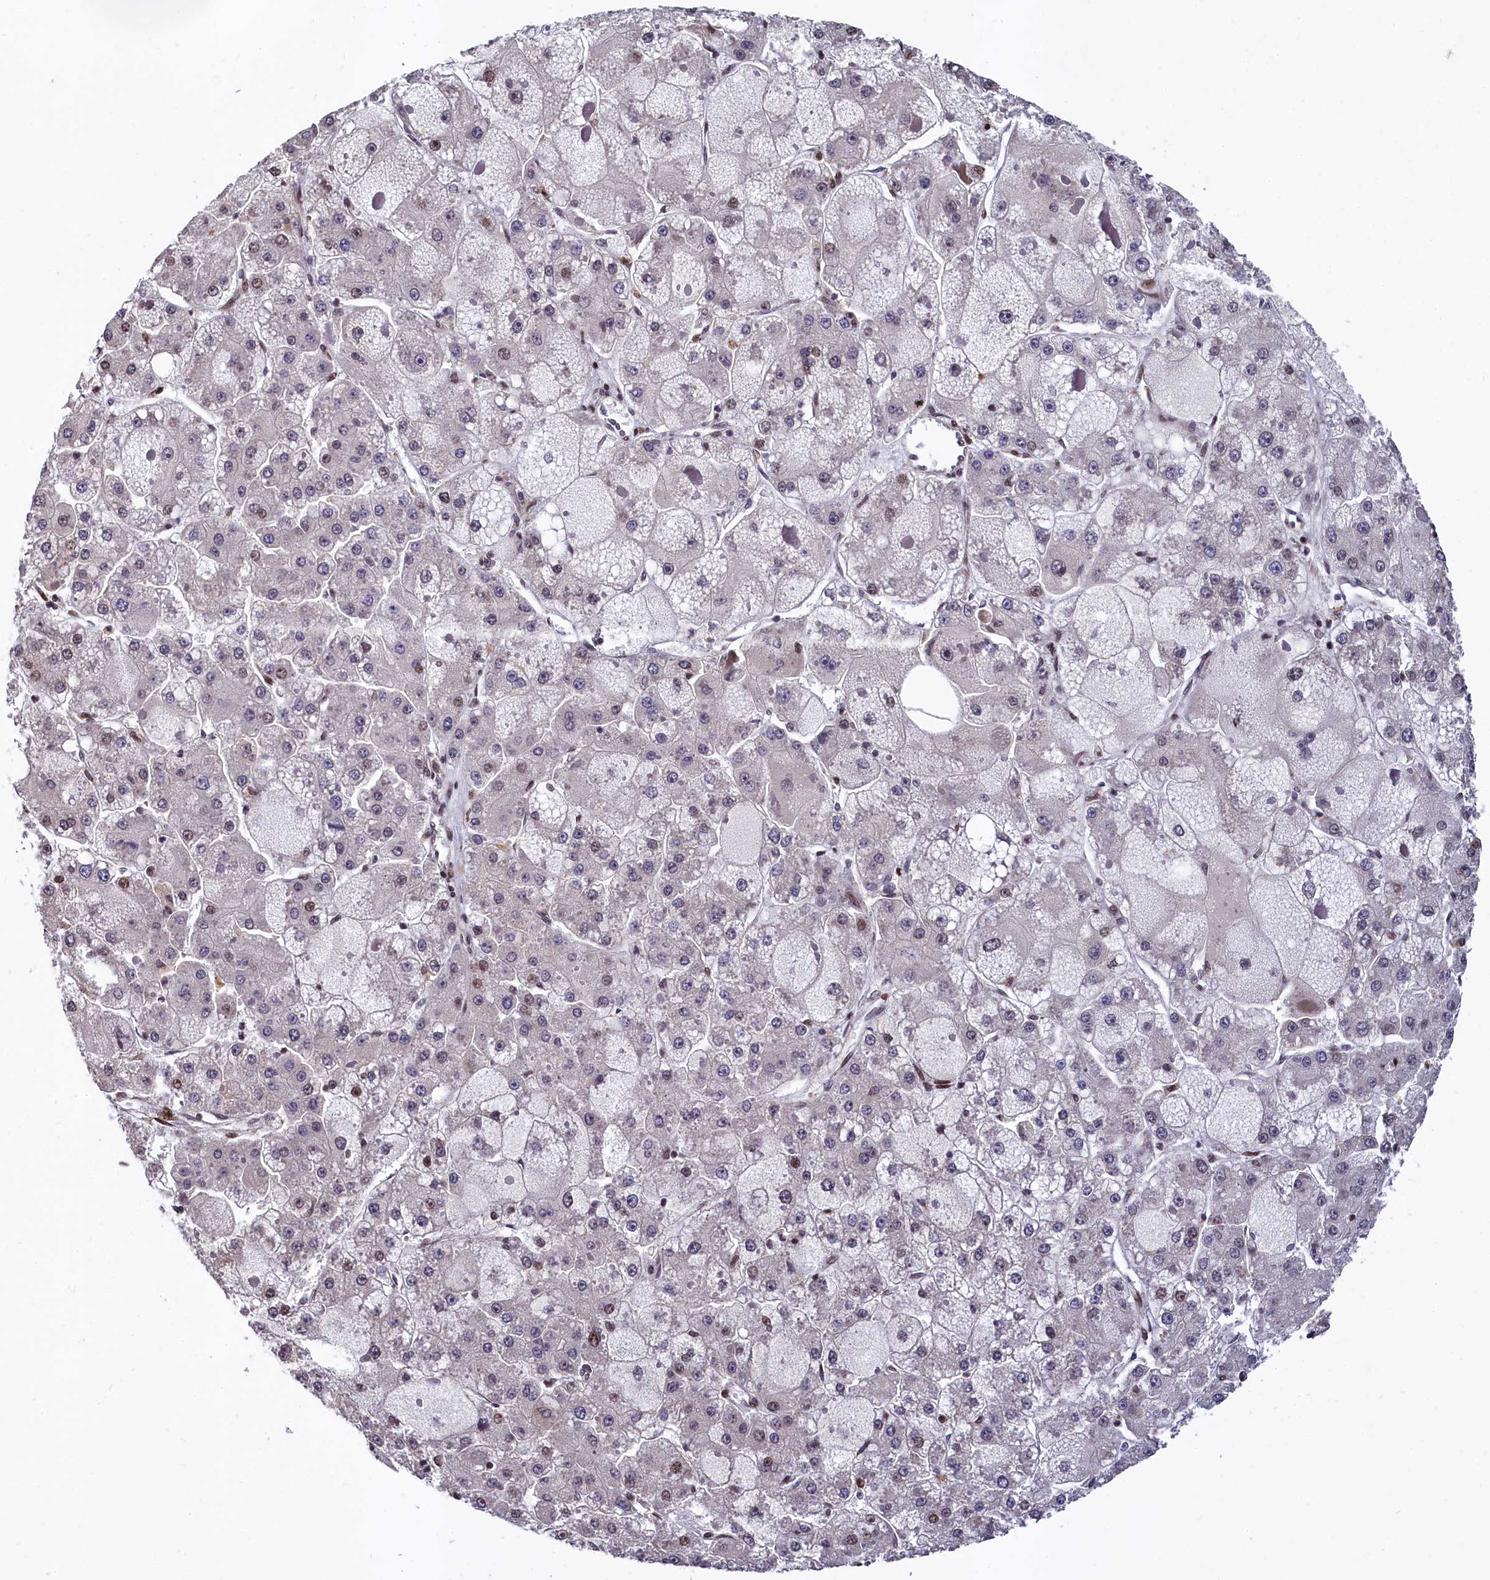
{"staining": {"intensity": "weak", "quantity": "<25%", "location": "nuclear"}, "tissue": "liver cancer", "cell_type": "Tumor cells", "image_type": "cancer", "snomed": [{"axis": "morphology", "description": "Carcinoma, Hepatocellular, NOS"}, {"axis": "topography", "description": "Liver"}], "caption": "This photomicrograph is of hepatocellular carcinoma (liver) stained with immunohistochemistry (IHC) to label a protein in brown with the nuclei are counter-stained blue. There is no positivity in tumor cells.", "gene": "FAM217B", "patient": {"sex": "female", "age": 73}}